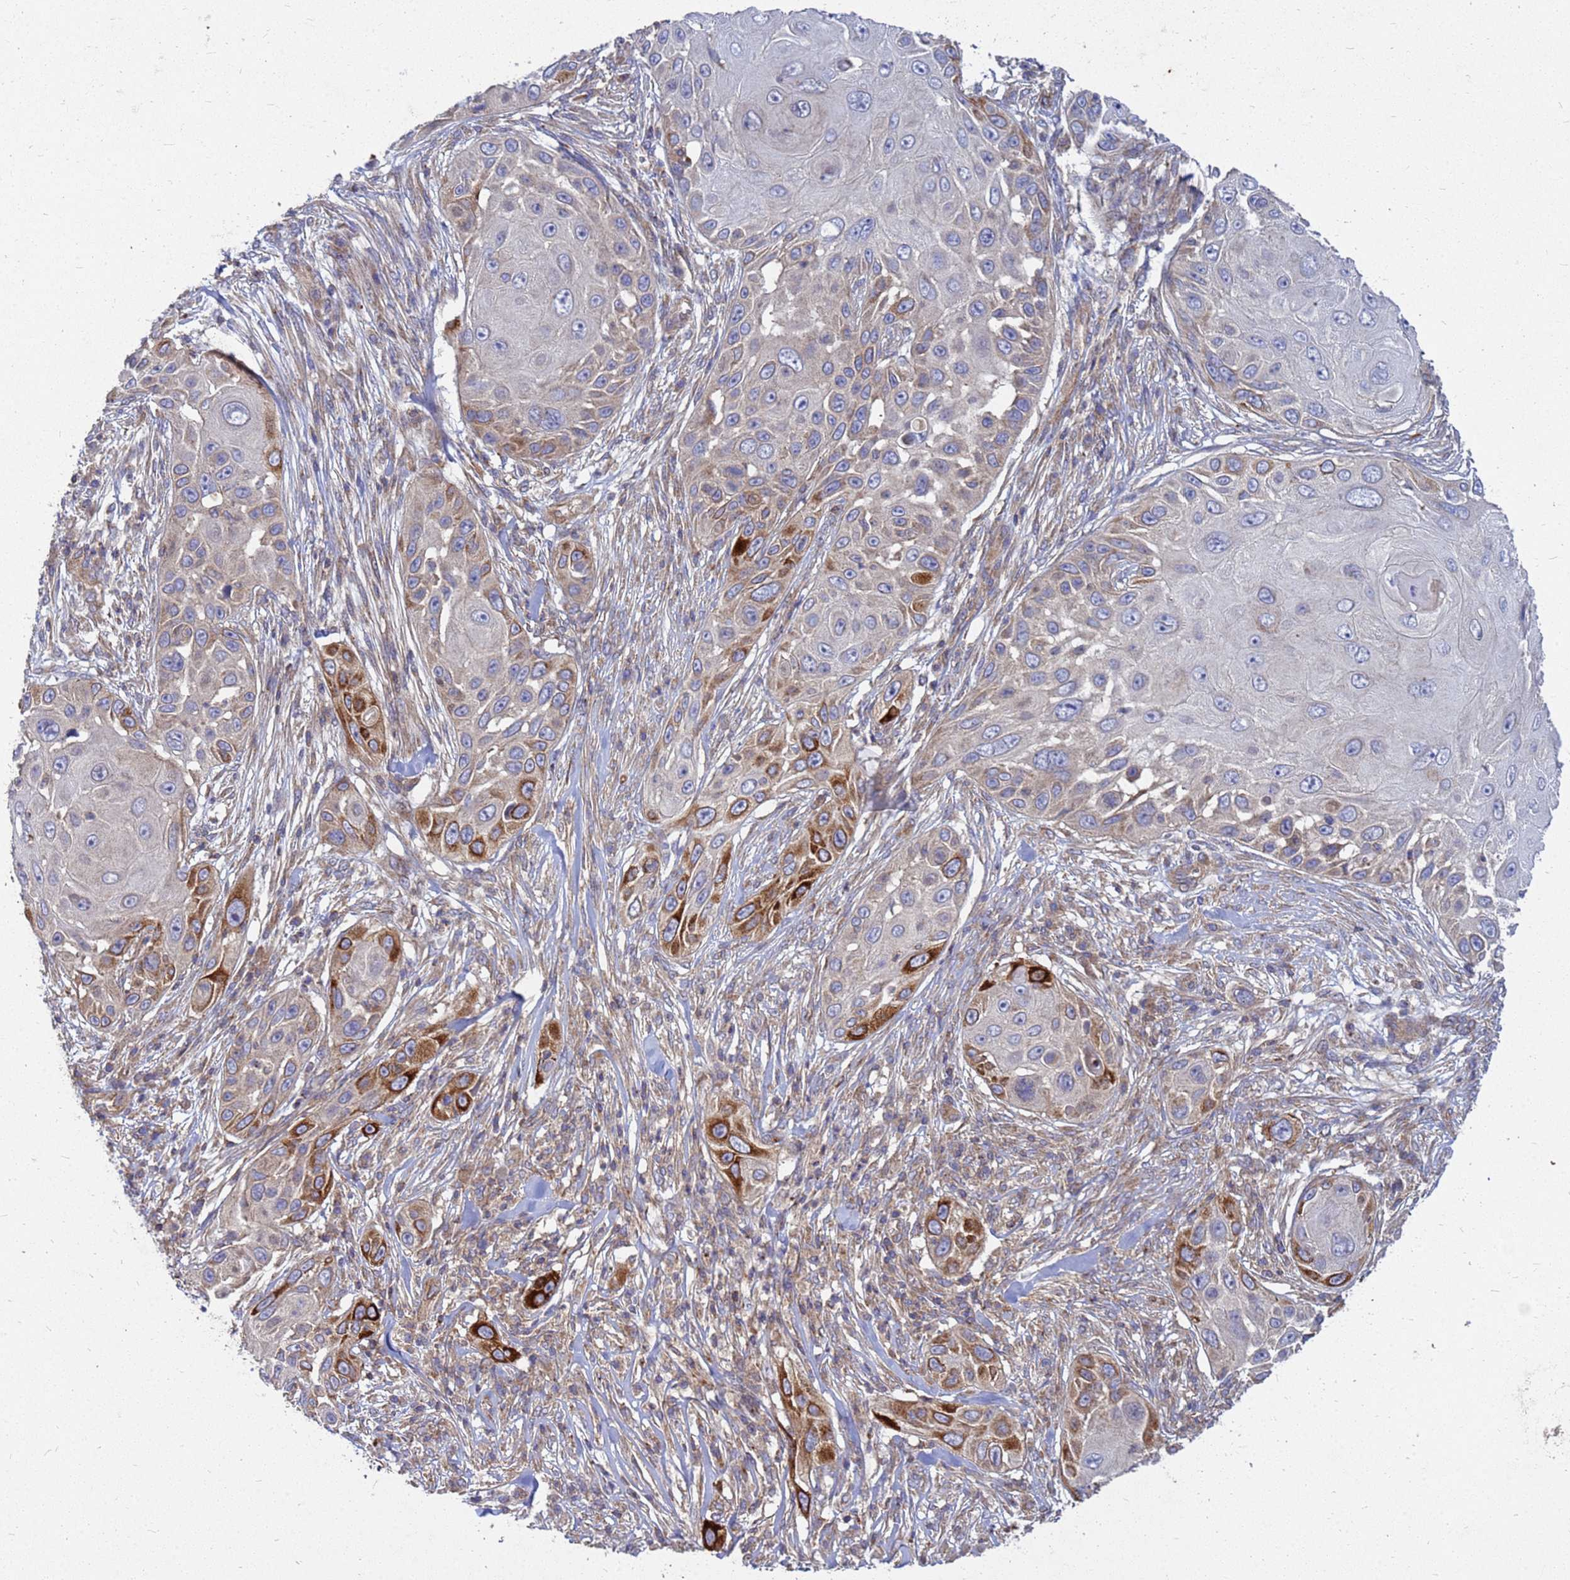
{"staining": {"intensity": "strong", "quantity": "<25%", "location": "cytoplasmic/membranous"}, "tissue": "skin cancer", "cell_type": "Tumor cells", "image_type": "cancer", "snomed": [{"axis": "morphology", "description": "Squamous cell carcinoma, NOS"}, {"axis": "topography", "description": "Skin"}], "caption": "Immunohistochemical staining of squamous cell carcinoma (skin) shows medium levels of strong cytoplasmic/membranous staining in about <25% of tumor cells.", "gene": "CDC34", "patient": {"sex": "female", "age": 44}}